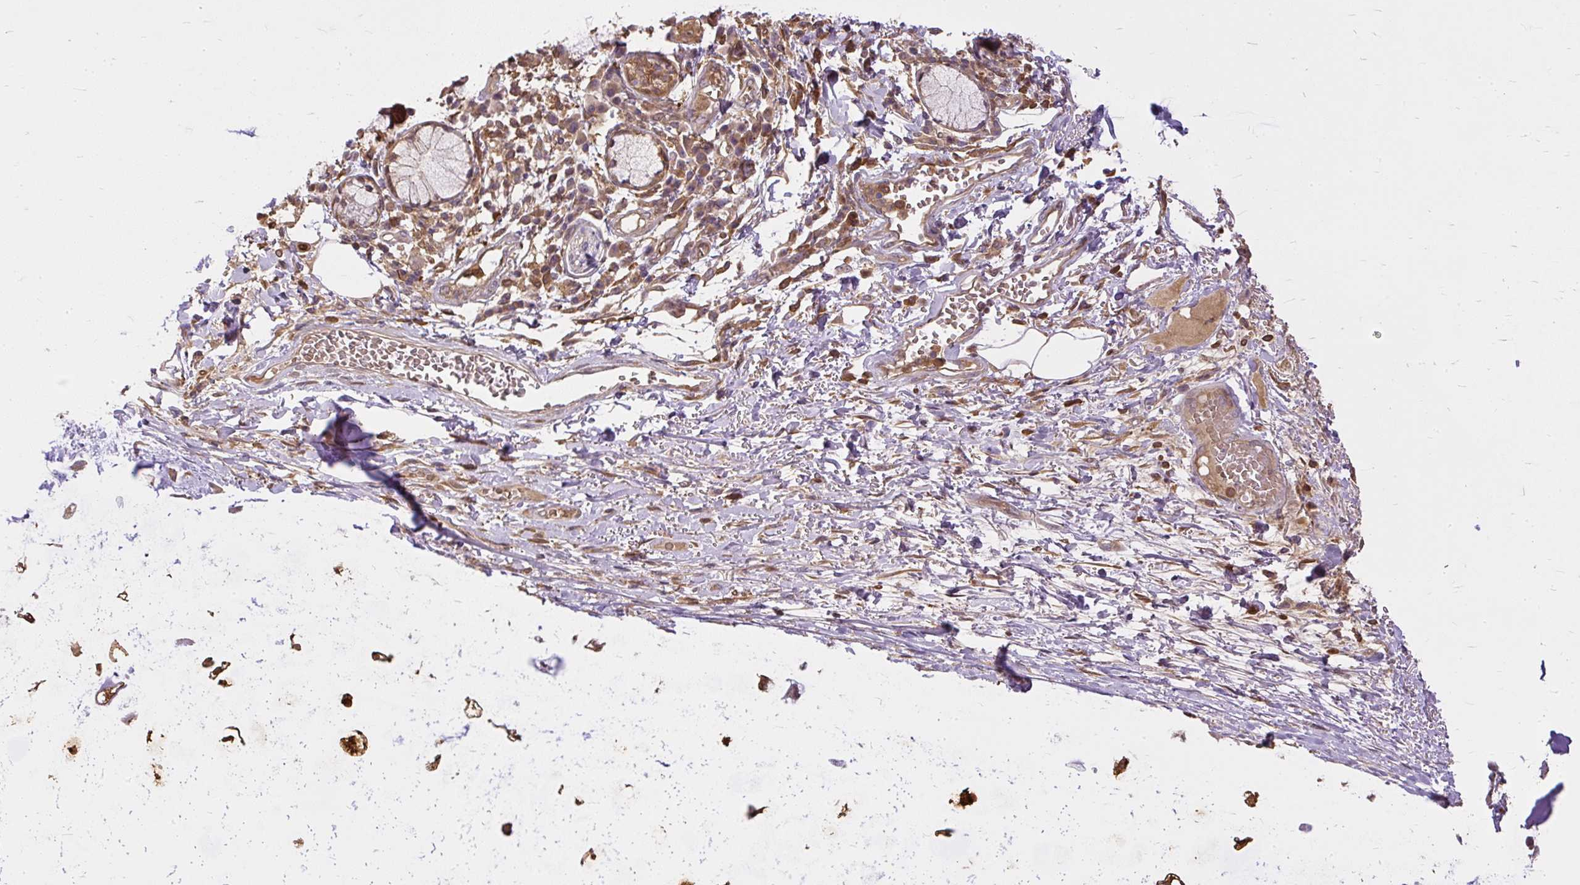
{"staining": {"intensity": "strong", "quantity": "25%-75%", "location": "cytoplasmic/membranous"}, "tissue": "soft tissue", "cell_type": "Chondrocytes", "image_type": "normal", "snomed": [{"axis": "morphology", "description": "Normal tissue, NOS"}, {"axis": "topography", "description": "Cartilage tissue"}, {"axis": "topography", "description": "Bronchus"}], "caption": "Chondrocytes demonstrate strong cytoplasmic/membranous positivity in about 25%-75% of cells in unremarkable soft tissue.", "gene": "AP5S1", "patient": {"sex": "male", "age": 56}}